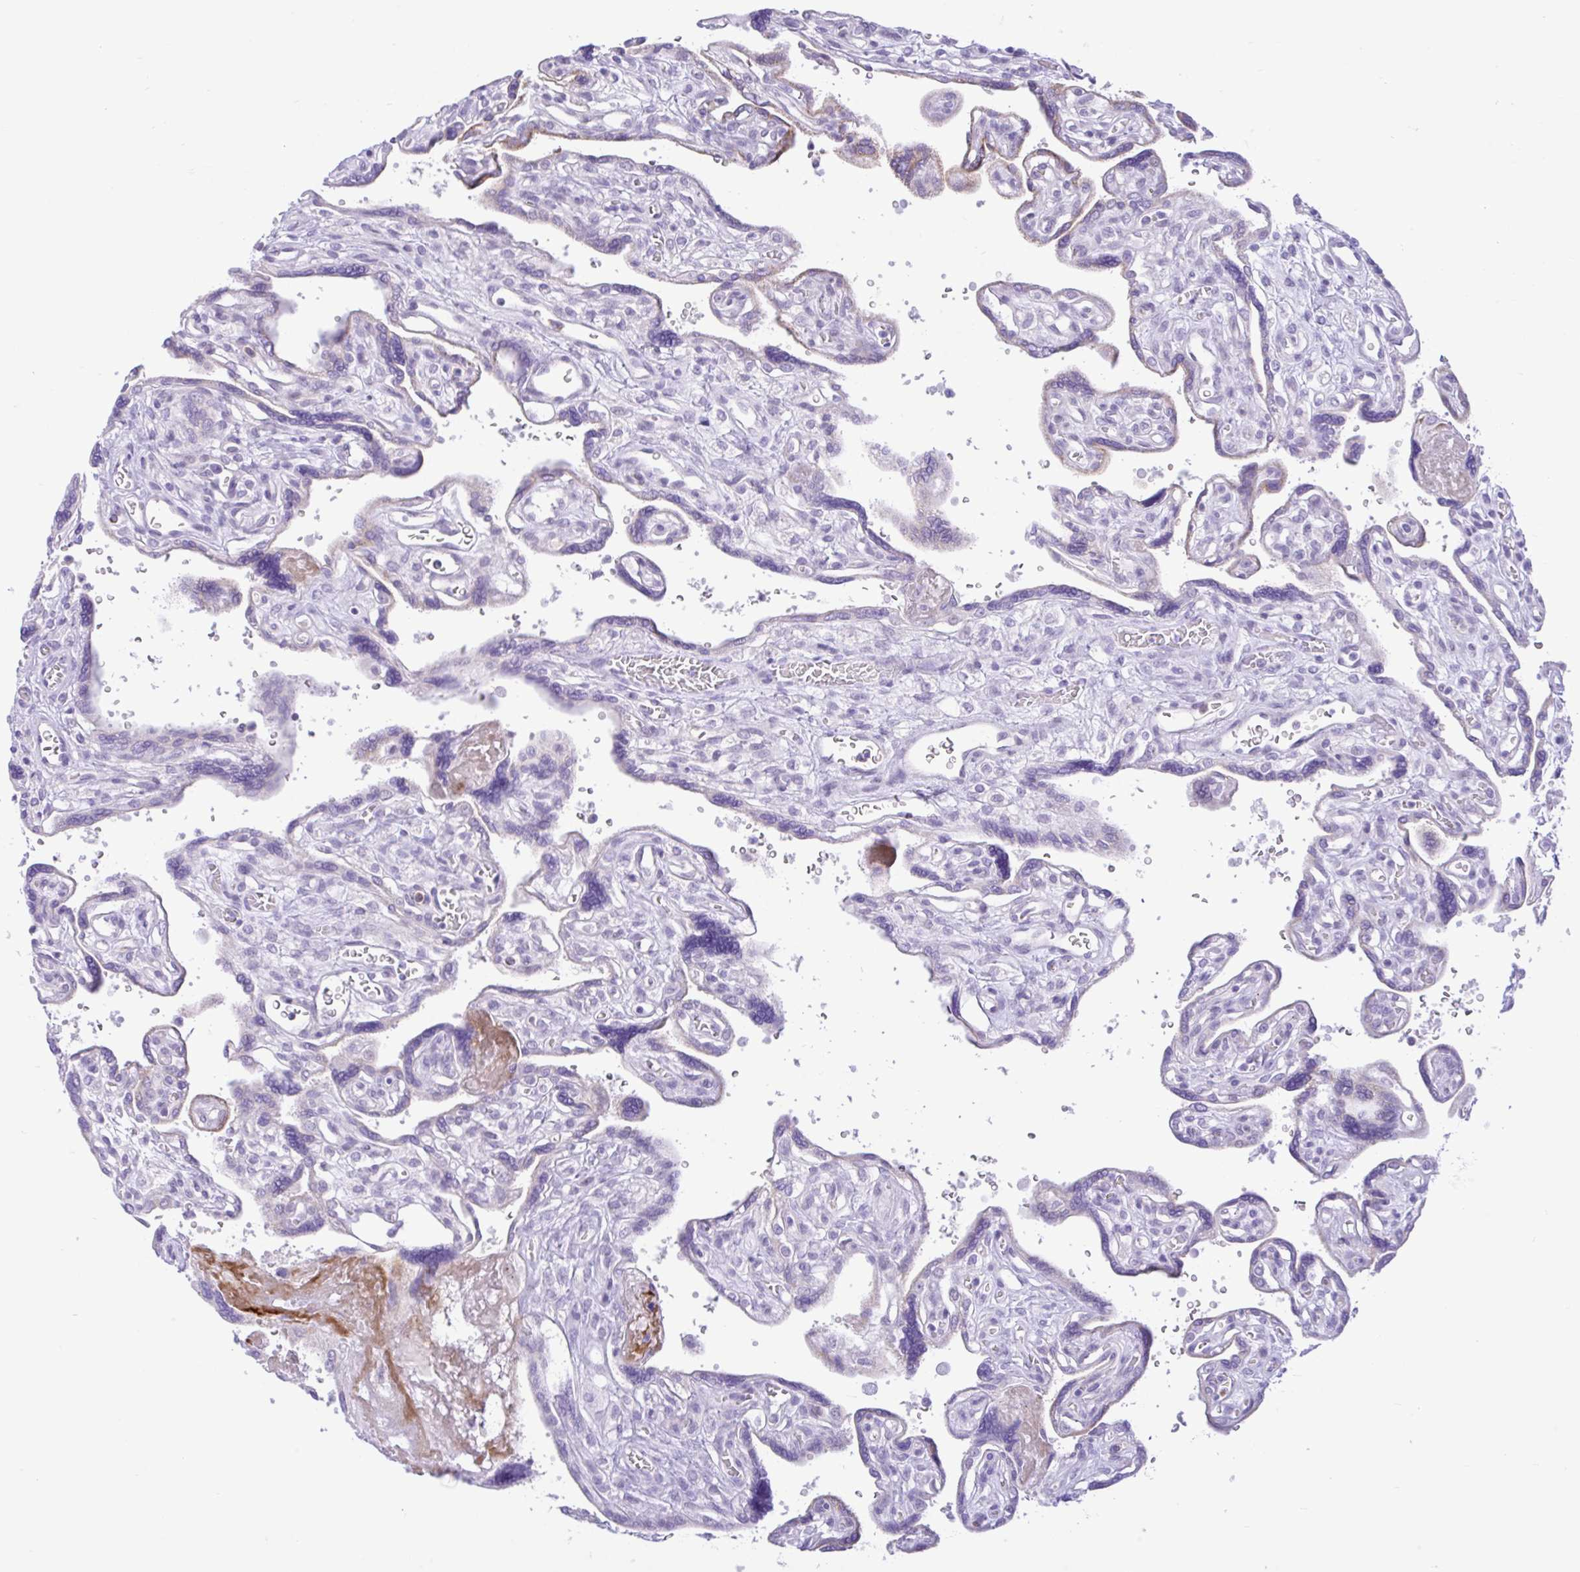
{"staining": {"intensity": "weak", "quantity": "<25%", "location": "cytoplasmic/membranous"}, "tissue": "placenta", "cell_type": "Trophoblastic cells", "image_type": "normal", "snomed": [{"axis": "morphology", "description": "Normal tissue, NOS"}, {"axis": "topography", "description": "Placenta"}], "caption": "The micrograph reveals no significant staining in trophoblastic cells of placenta.", "gene": "ZNF101", "patient": {"sex": "female", "age": 39}}